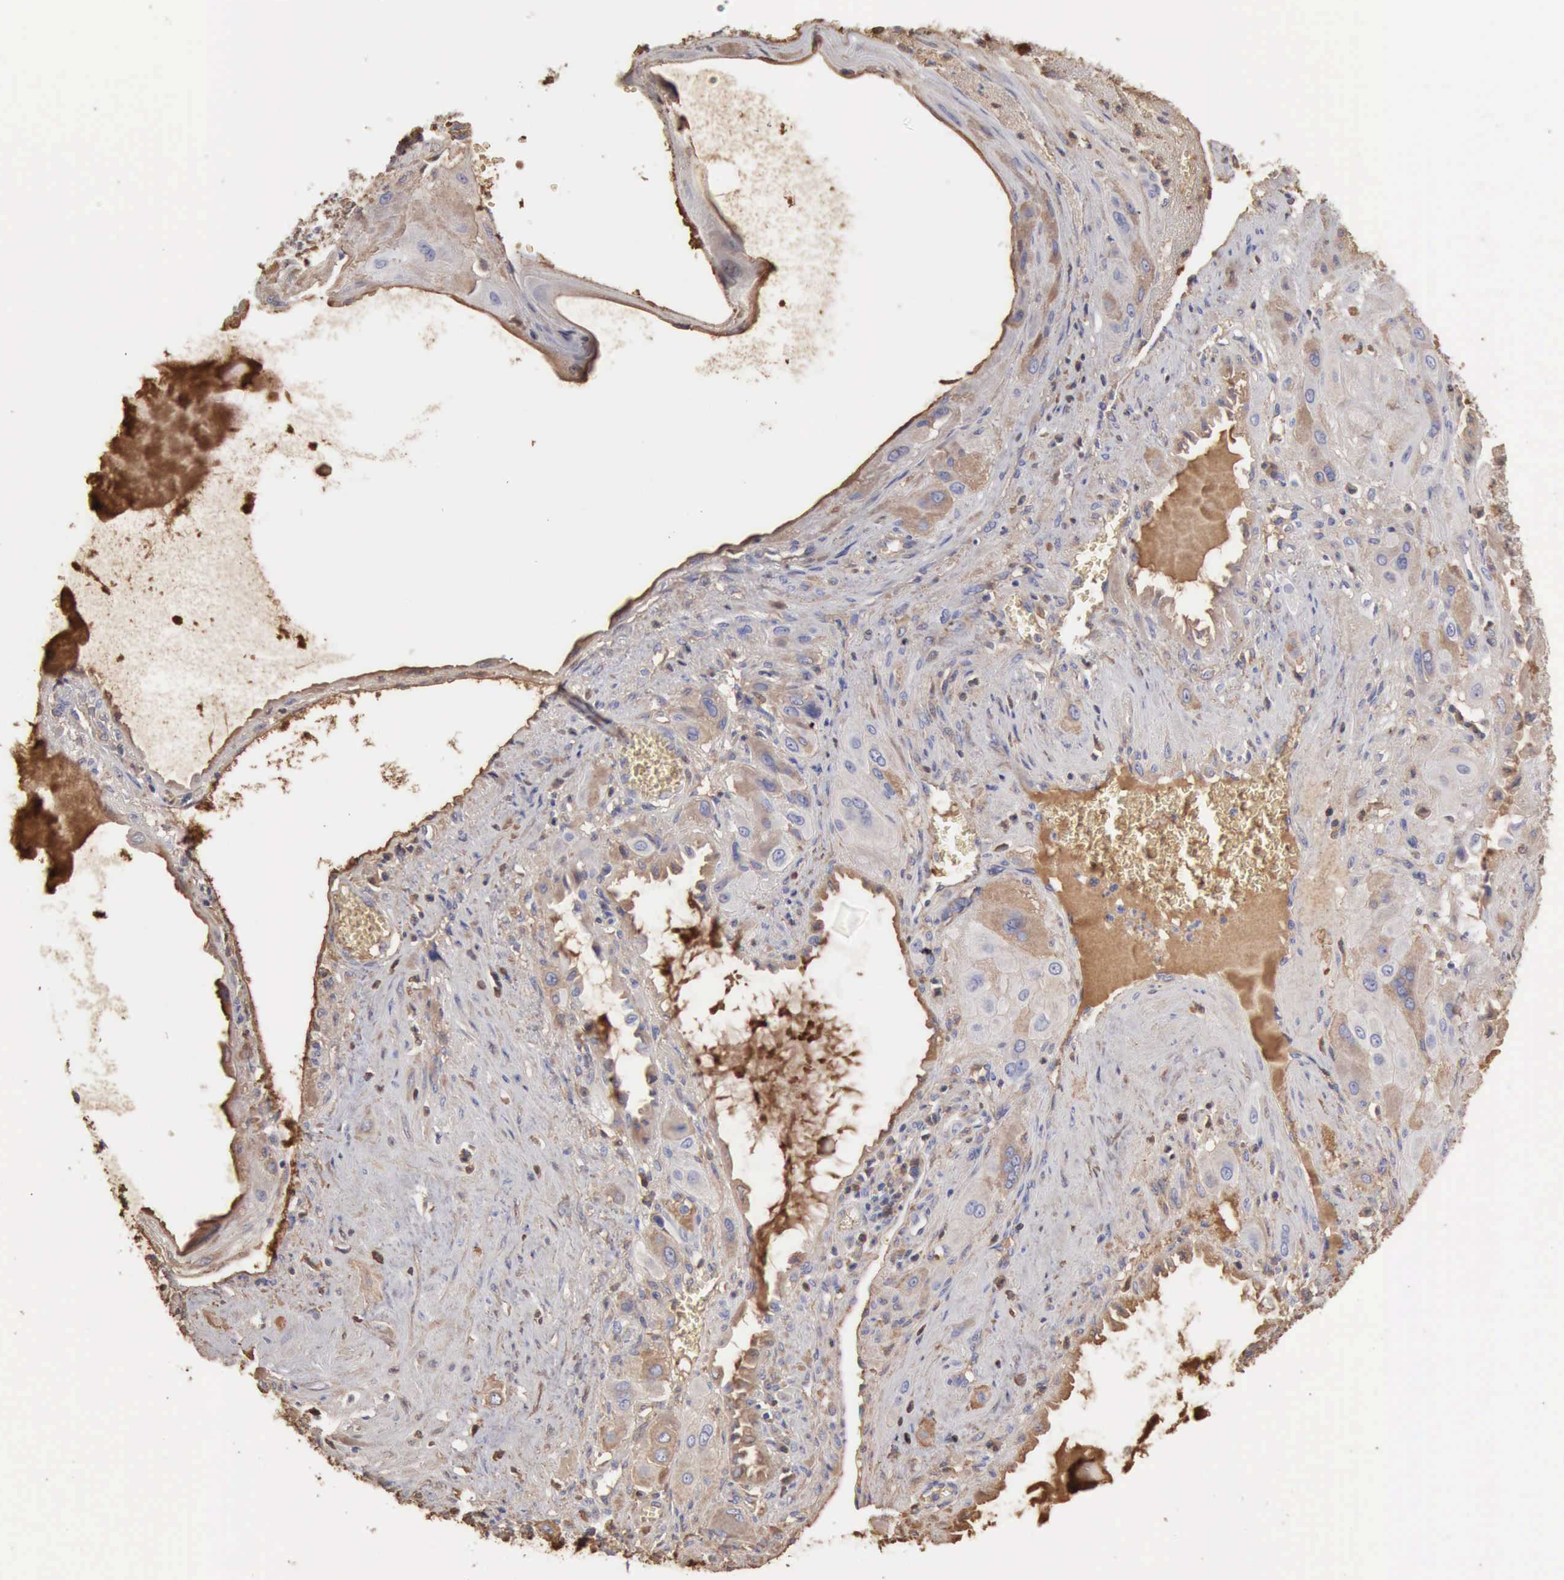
{"staining": {"intensity": "weak", "quantity": "<25%", "location": "cytoplasmic/membranous"}, "tissue": "cervical cancer", "cell_type": "Tumor cells", "image_type": "cancer", "snomed": [{"axis": "morphology", "description": "Squamous cell carcinoma, NOS"}, {"axis": "topography", "description": "Cervix"}], "caption": "There is no significant expression in tumor cells of cervical cancer (squamous cell carcinoma).", "gene": "SERPINA1", "patient": {"sex": "female", "age": 34}}